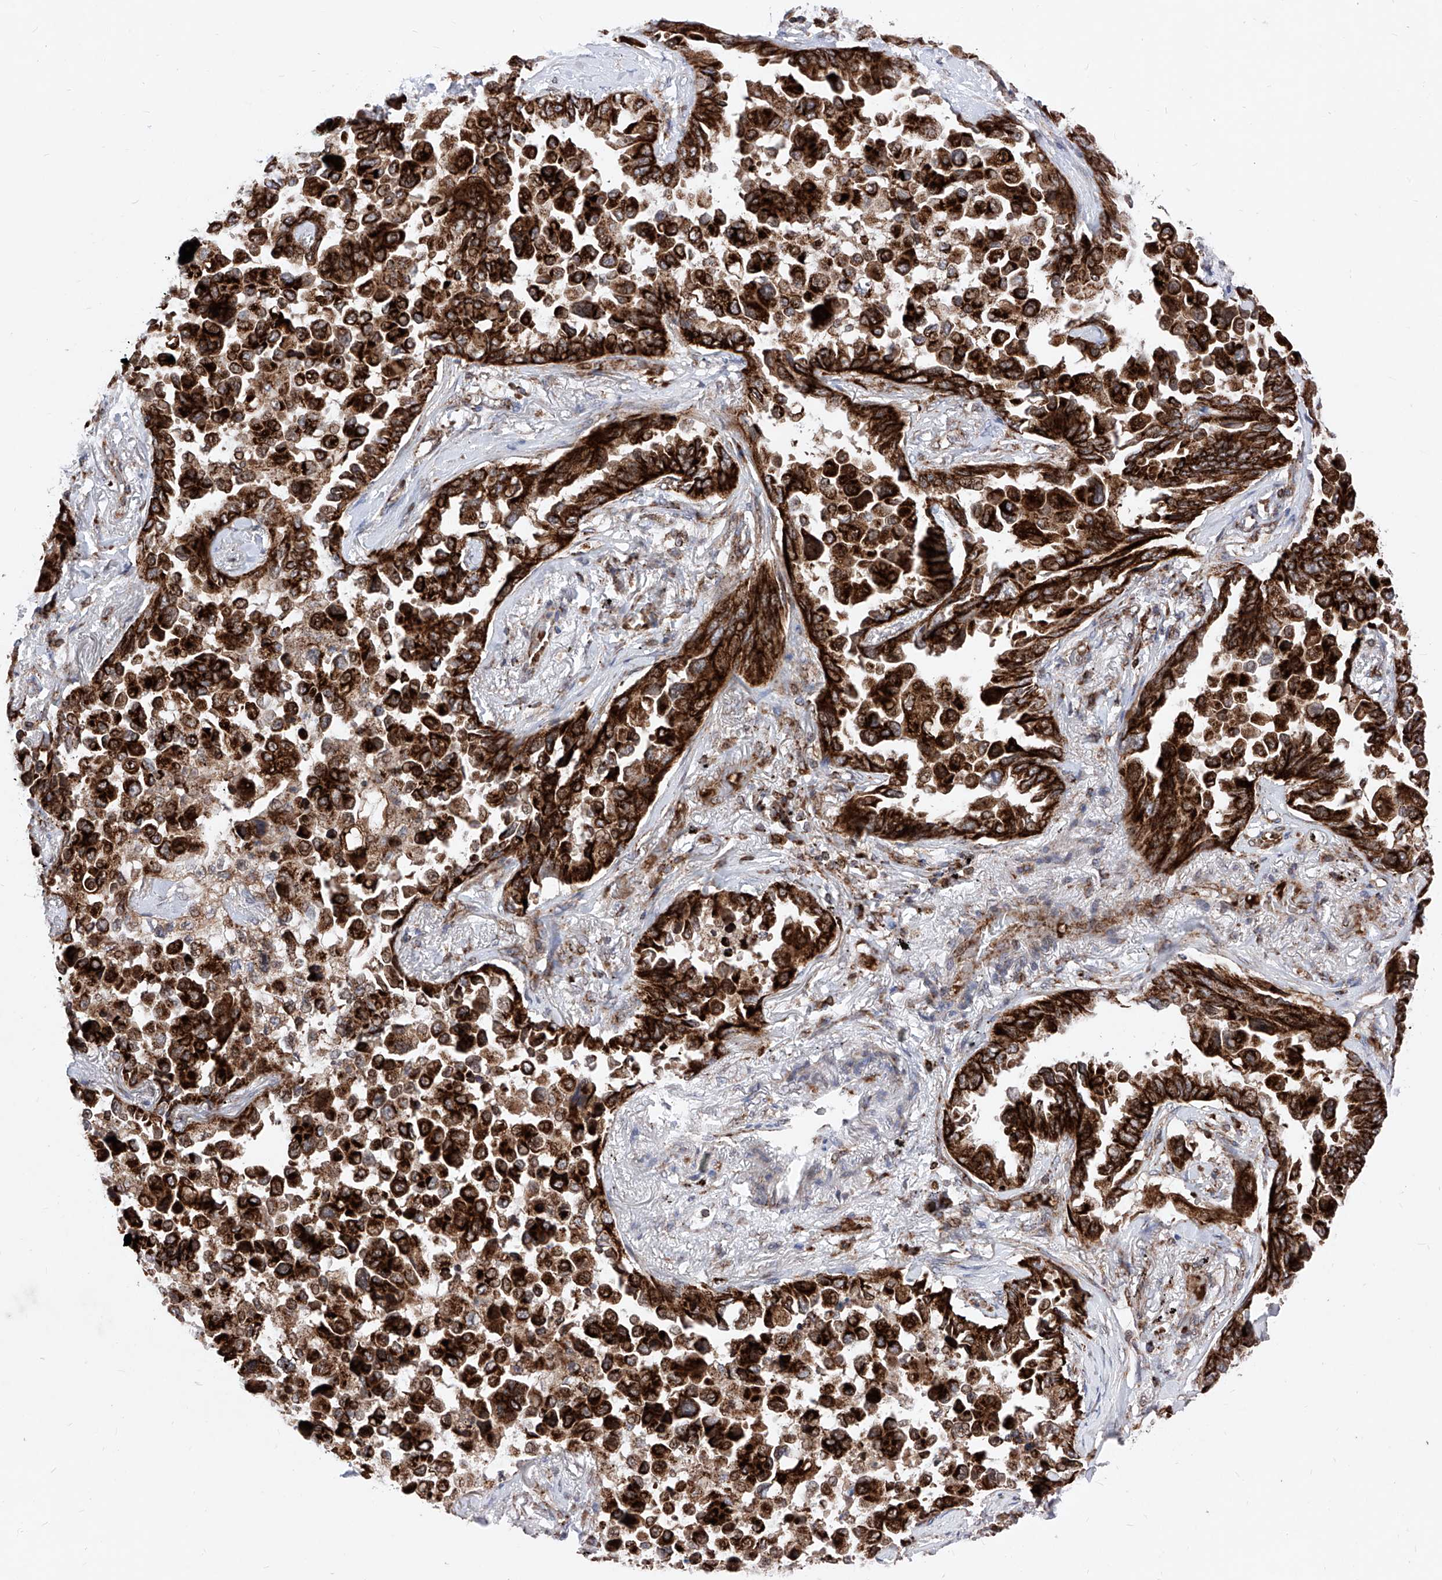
{"staining": {"intensity": "strong", "quantity": ">75%", "location": "cytoplasmic/membranous"}, "tissue": "lung cancer", "cell_type": "Tumor cells", "image_type": "cancer", "snomed": [{"axis": "morphology", "description": "Adenocarcinoma, NOS"}, {"axis": "topography", "description": "Lung"}], "caption": "Protein staining exhibits strong cytoplasmic/membranous positivity in about >75% of tumor cells in lung cancer (adenocarcinoma). Nuclei are stained in blue.", "gene": "SEMA6A", "patient": {"sex": "female", "age": 67}}